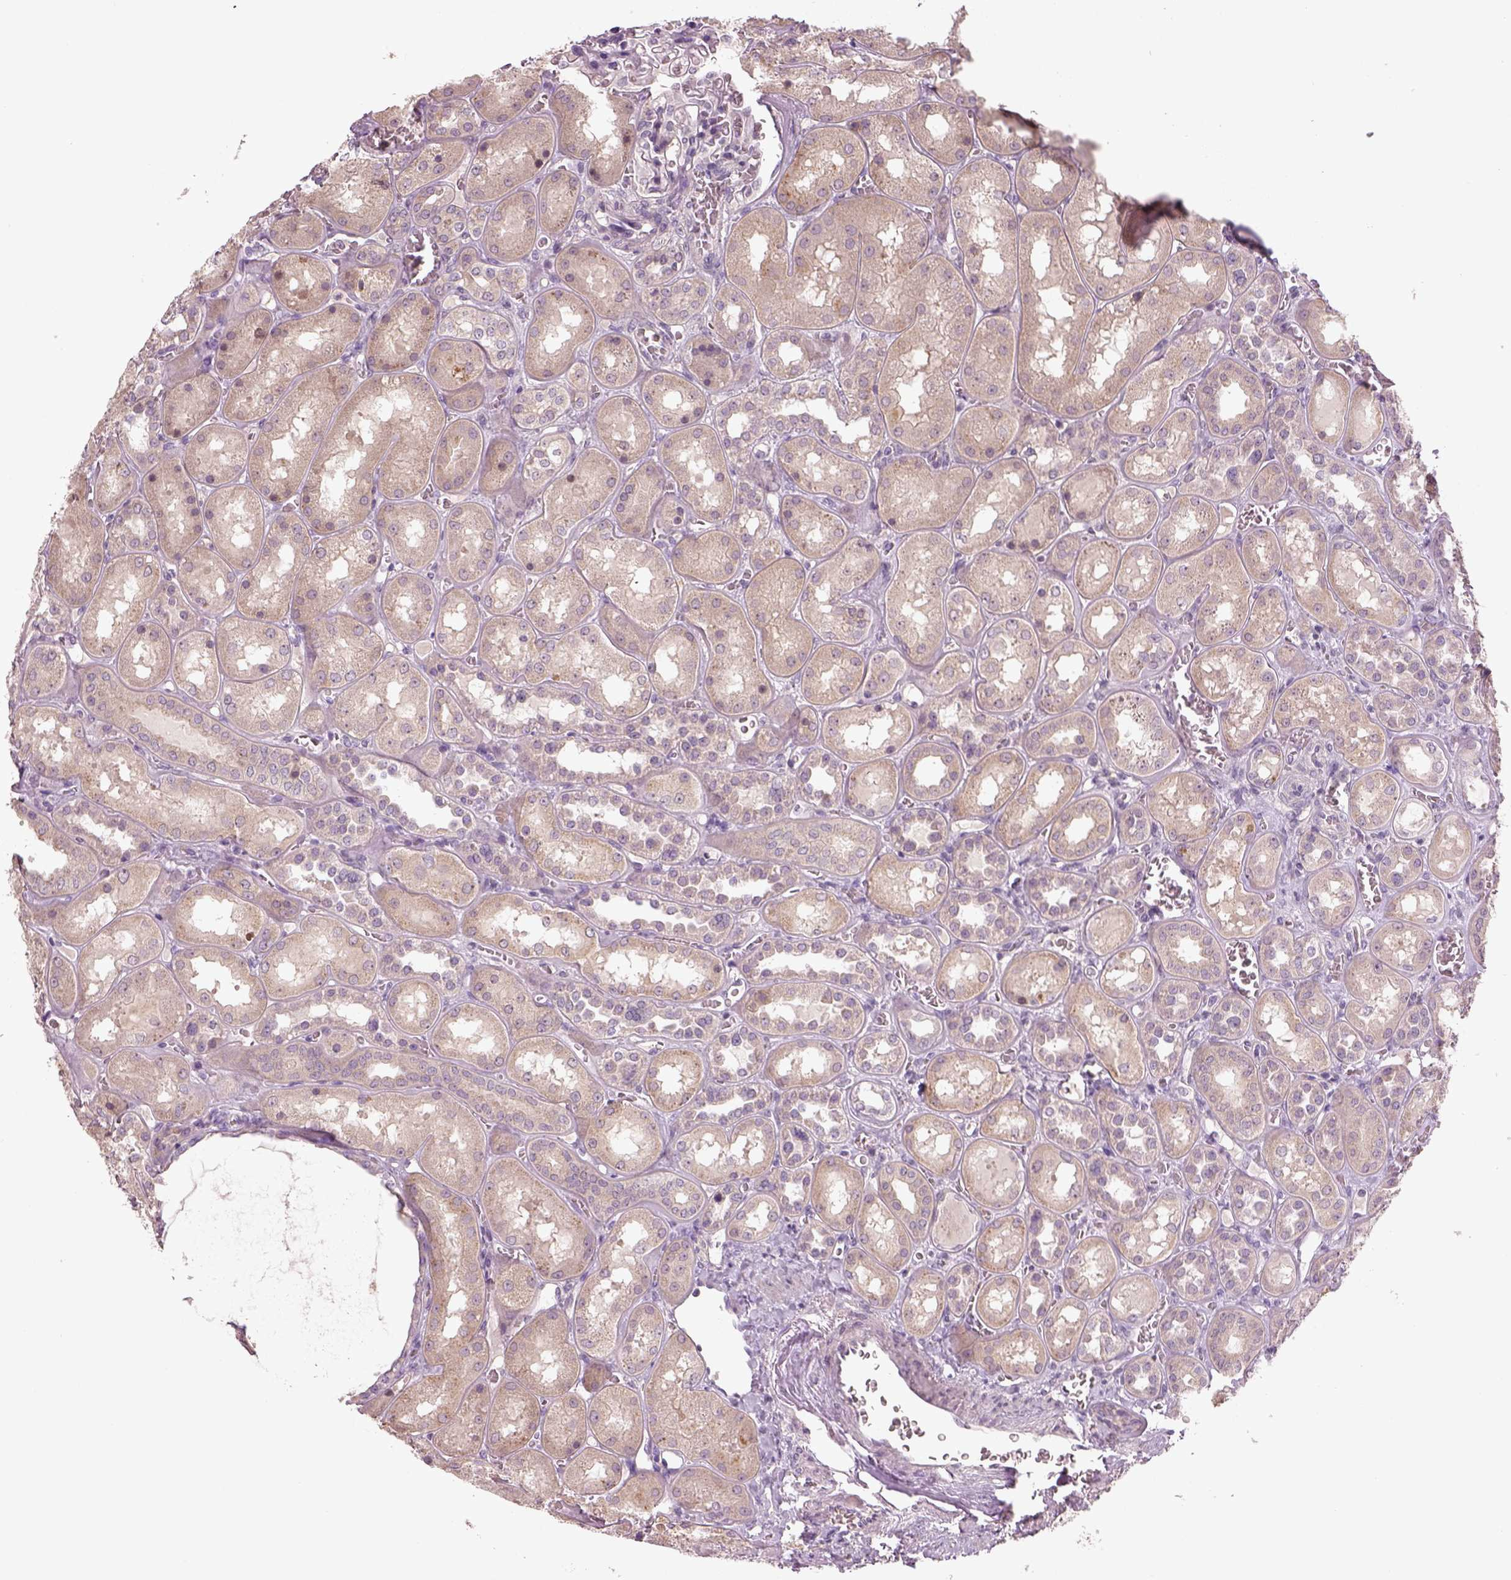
{"staining": {"intensity": "negative", "quantity": "none", "location": "none"}, "tissue": "kidney", "cell_type": "Cells in glomeruli", "image_type": "normal", "snomed": [{"axis": "morphology", "description": "Normal tissue, NOS"}, {"axis": "topography", "description": "Kidney"}], "caption": "Cells in glomeruli are negative for protein expression in normal human kidney. (DAB (3,3'-diaminobenzidine) immunohistochemistry (IHC), high magnification).", "gene": "GDNF", "patient": {"sex": "male", "age": 73}}